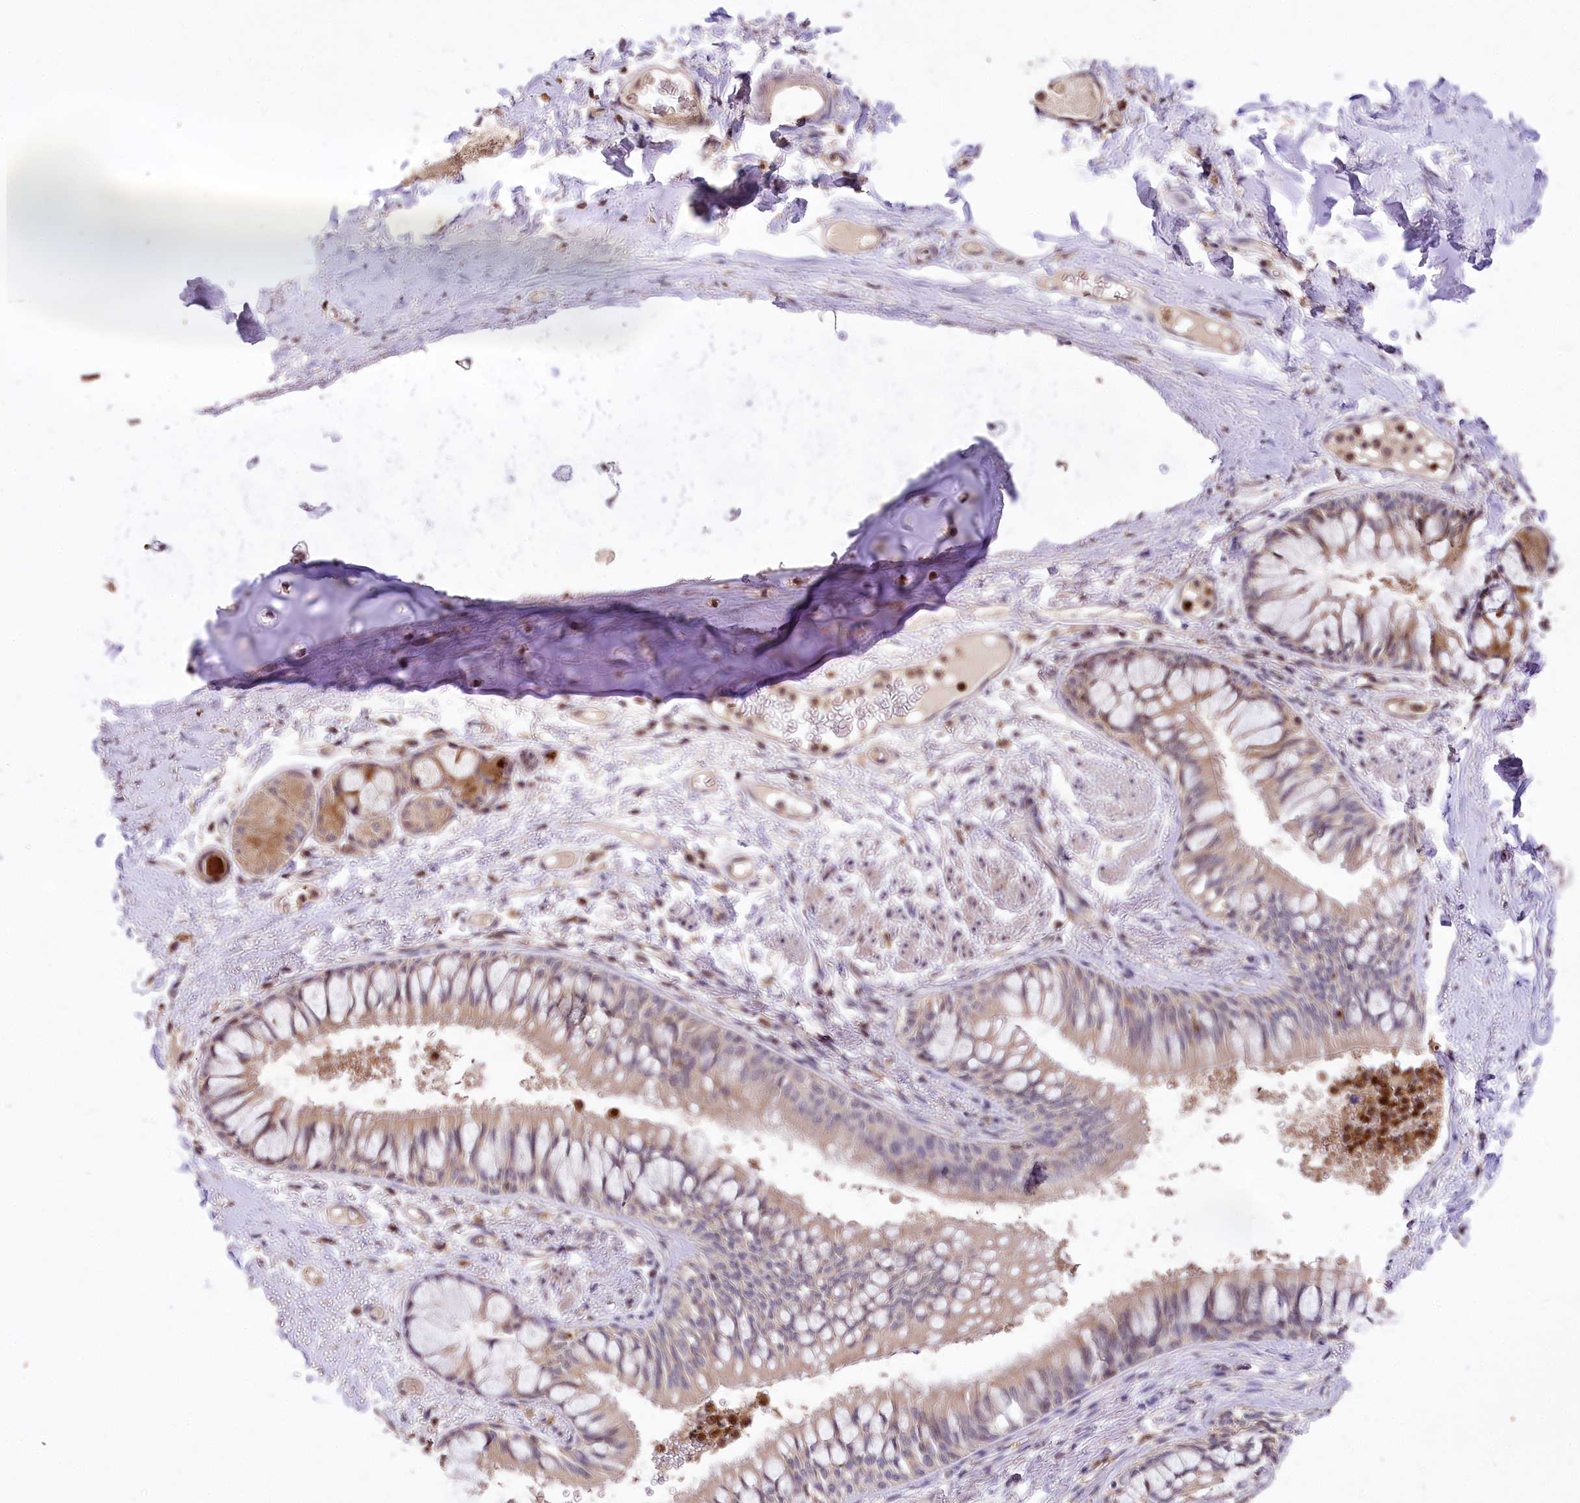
{"staining": {"intensity": "strong", "quantity": ">75%", "location": "cytoplasmic/membranous,nuclear"}, "tissue": "soft tissue", "cell_type": "Chondrocytes", "image_type": "normal", "snomed": [{"axis": "morphology", "description": "Normal tissue, NOS"}, {"axis": "topography", "description": "Cartilage tissue"}, {"axis": "topography", "description": "Bronchus"}, {"axis": "topography", "description": "Lung"}, {"axis": "topography", "description": "Peripheral nerve tissue"}], "caption": "Immunohistochemical staining of benign human soft tissue reveals high levels of strong cytoplasmic/membranous,nuclear positivity in approximately >75% of chondrocytes.", "gene": "SERGEF", "patient": {"sex": "female", "age": 49}}